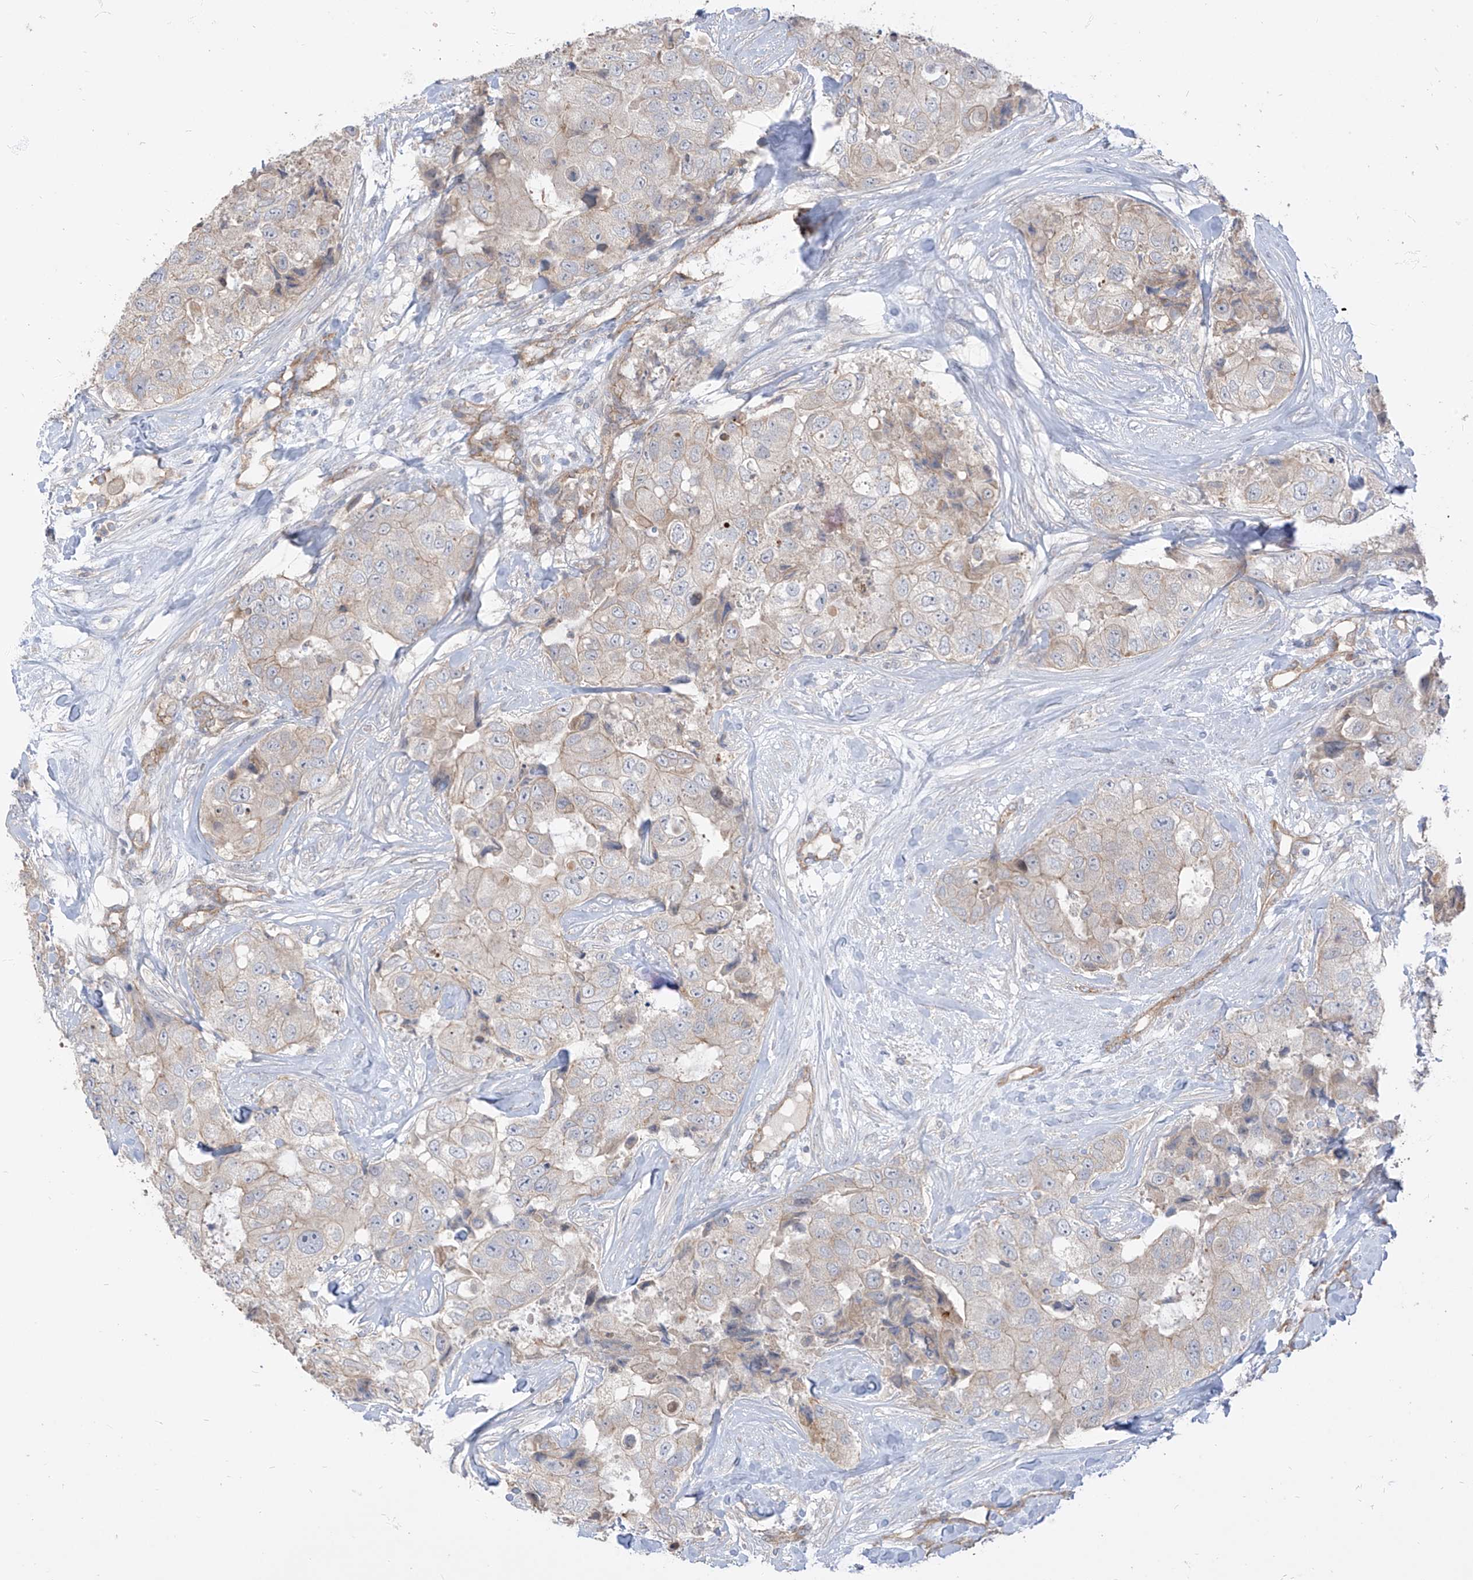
{"staining": {"intensity": "weak", "quantity": "<25%", "location": "cytoplasmic/membranous"}, "tissue": "breast cancer", "cell_type": "Tumor cells", "image_type": "cancer", "snomed": [{"axis": "morphology", "description": "Duct carcinoma"}, {"axis": "topography", "description": "Breast"}], "caption": "The immunohistochemistry (IHC) image has no significant positivity in tumor cells of breast cancer (intraductal carcinoma) tissue. (DAB (3,3'-diaminobenzidine) immunohistochemistry, high magnification).", "gene": "EPHX4", "patient": {"sex": "female", "age": 62}}